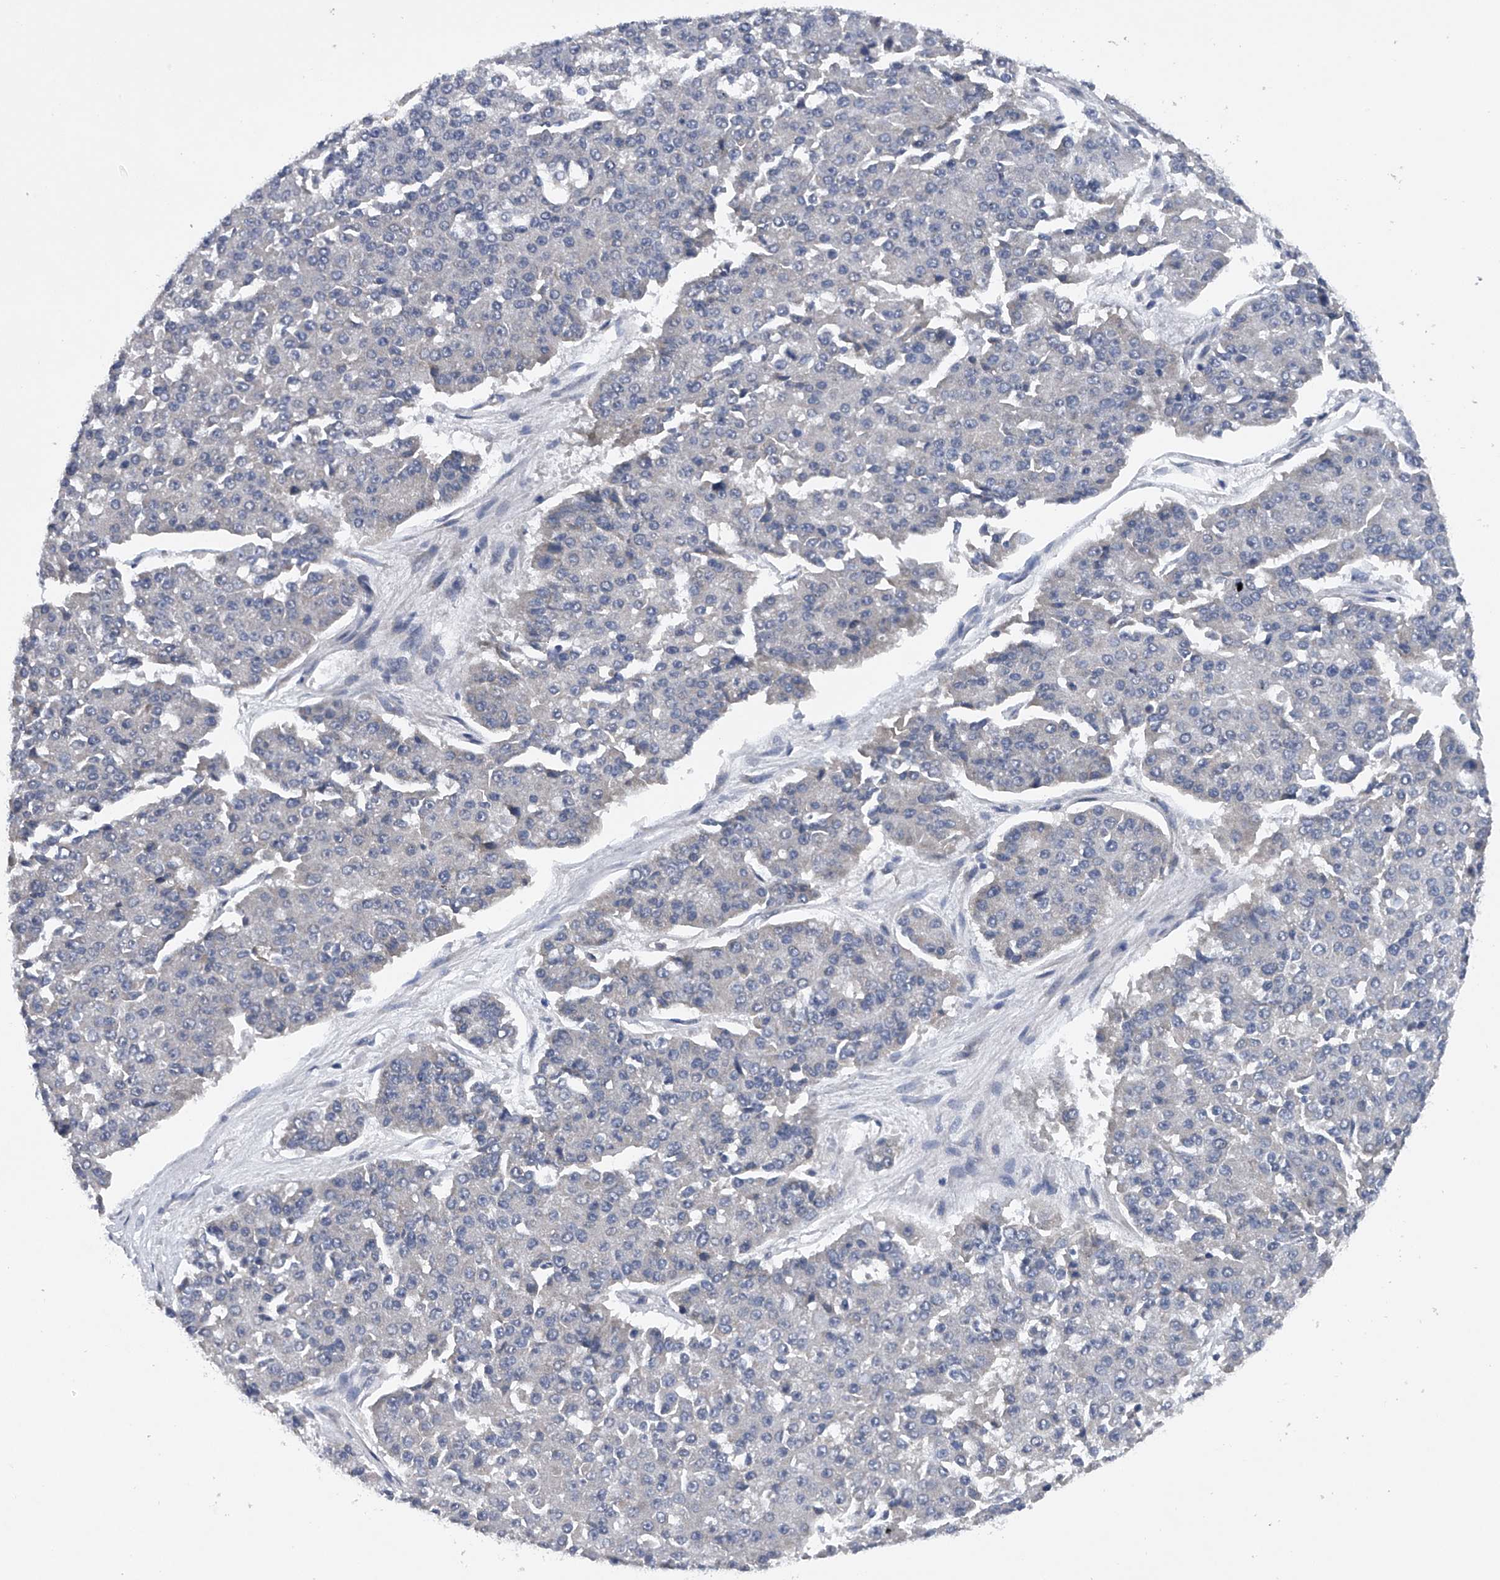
{"staining": {"intensity": "negative", "quantity": "none", "location": "none"}, "tissue": "pancreatic cancer", "cell_type": "Tumor cells", "image_type": "cancer", "snomed": [{"axis": "morphology", "description": "Adenocarcinoma, NOS"}, {"axis": "topography", "description": "Pancreas"}], "caption": "This is an immunohistochemistry histopathology image of human pancreatic cancer. There is no positivity in tumor cells.", "gene": "RNF5", "patient": {"sex": "male", "age": 50}}